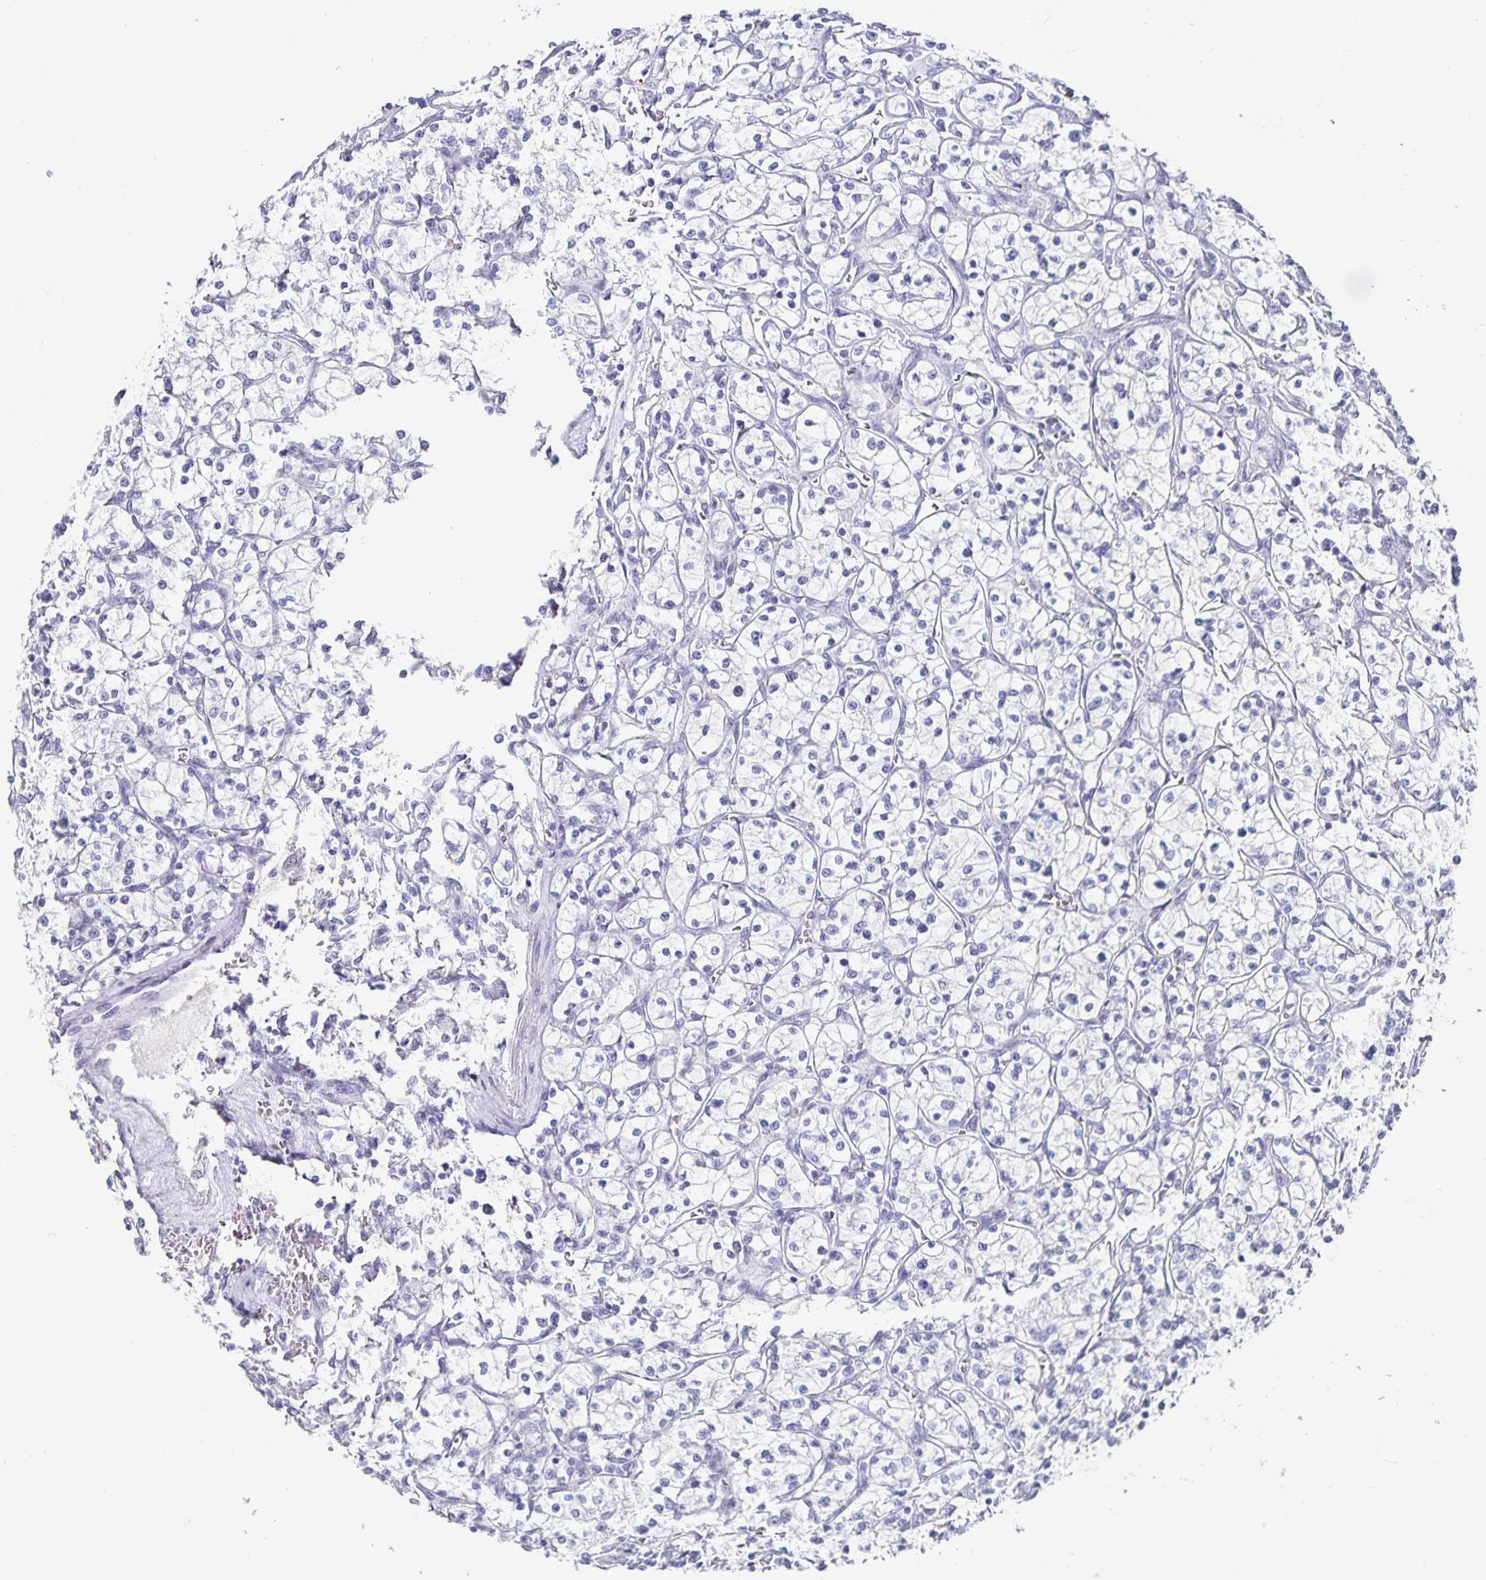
{"staining": {"intensity": "negative", "quantity": "none", "location": "none"}, "tissue": "renal cancer", "cell_type": "Tumor cells", "image_type": "cancer", "snomed": [{"axis": "morphology", "description": "Adenocarcinoma, NOS"}, {"axis": "topography", "description": "Kidney"}], "caption": "There is no significant staining in tumor cells of adenocarcinoma (renal).", "gene": "CHGA", "patient": {"sex": "female", "age": 64}}